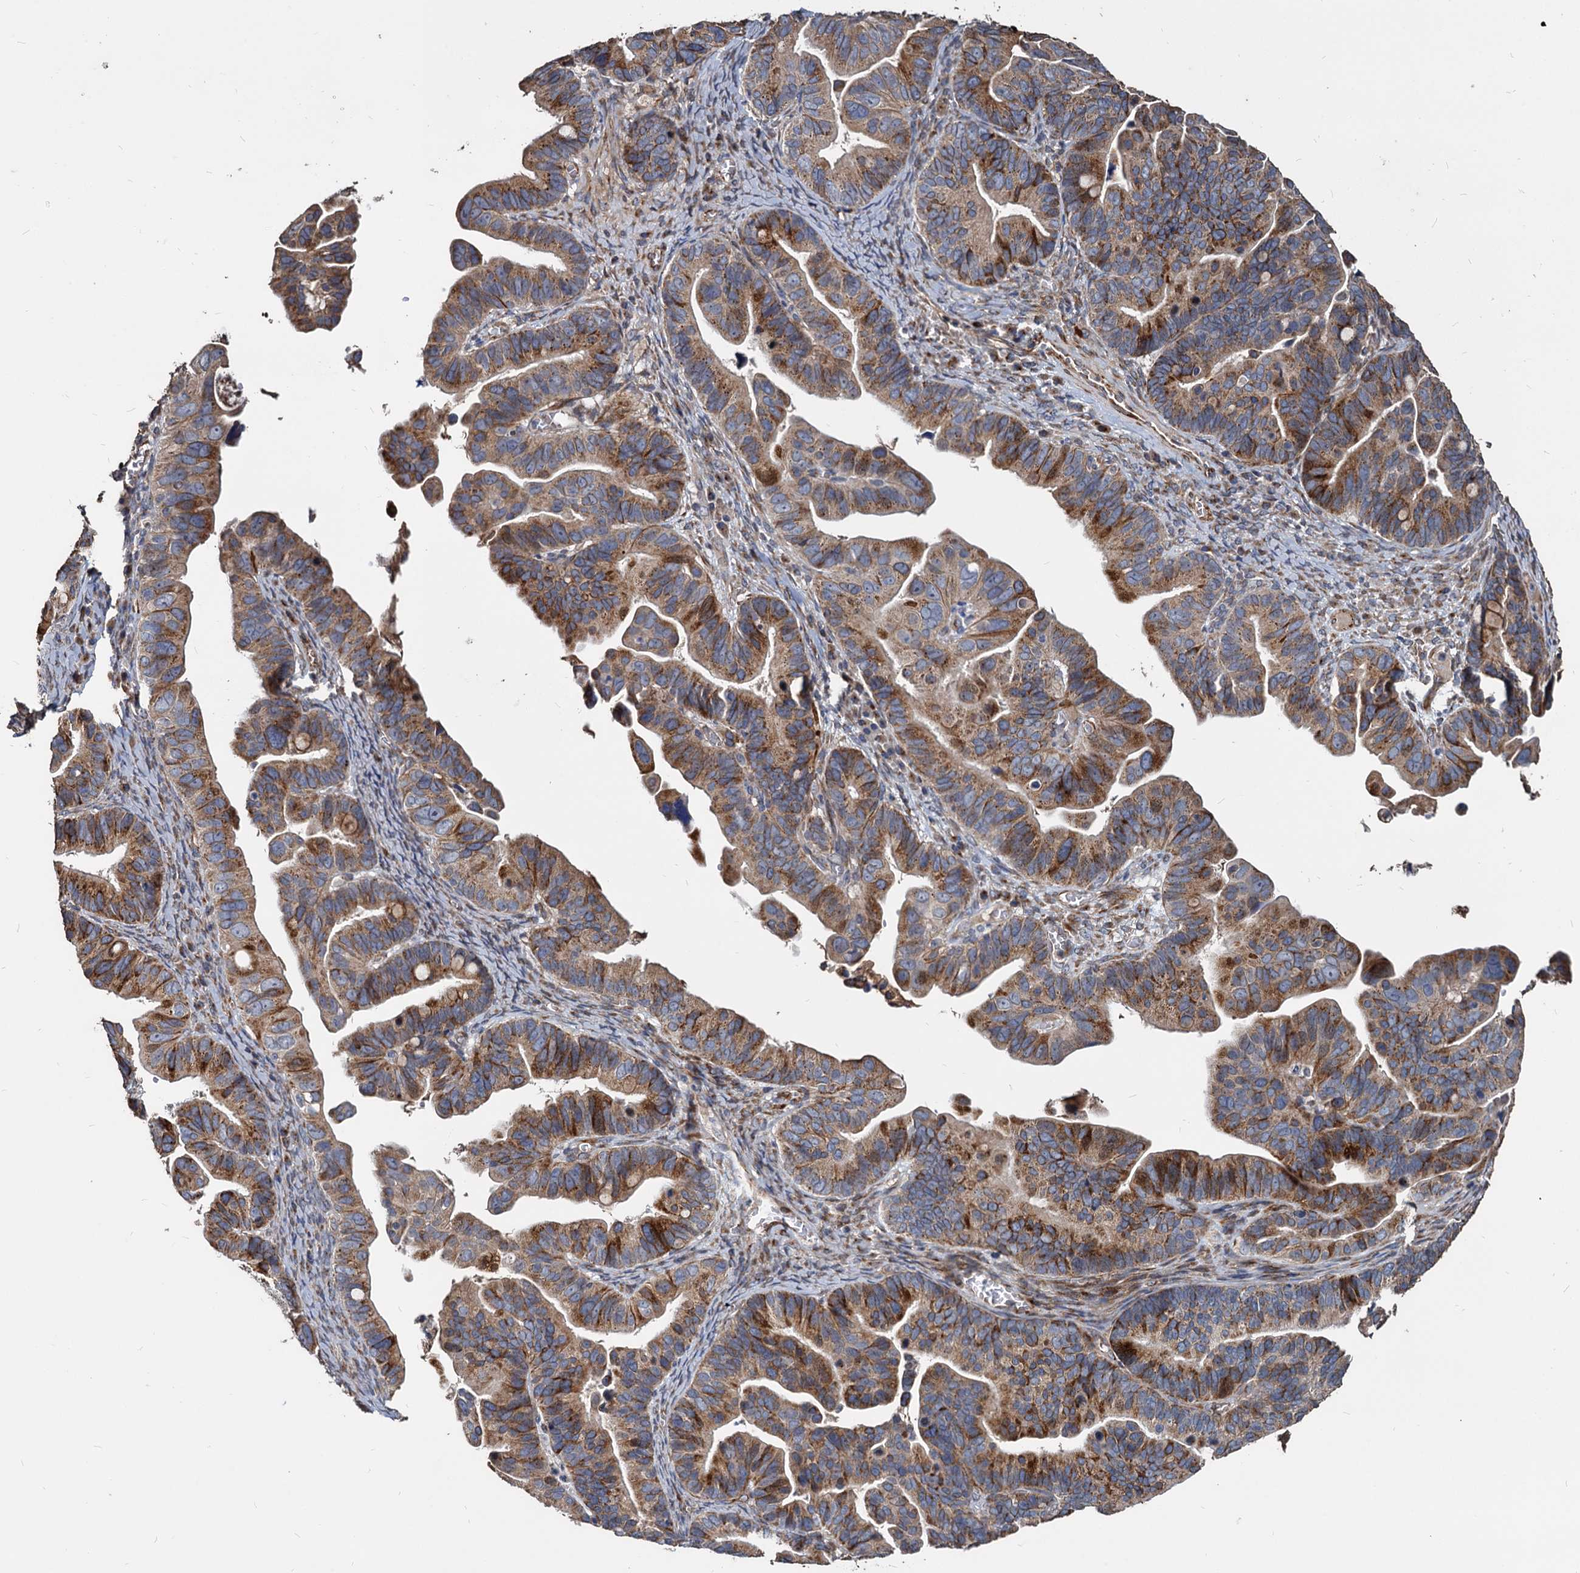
{"staining": {"intensity": "strong", "quantity": ">75%", "location": "cytoplasmic/membranous"}, "tissue": "ovarian cancer", "cell_type": "Tumor cells", "image_type": "cancer", "snomed": [{"axis": "morphology", "description": "Cystadenocarcinoma, serous, NOS"}, {"axis": "topography", "description": "Ovary"}], "caption": "Immunohistochemical staining of serous cystadenocarcinoma (ovarian) reveals high levels of strong cytoplasmic/membranous positivity in approximately >75% of tumor cells. The protein of interest is shown in brown color, while the nuclei are stained blue.", "gene": "DEPDC4", "patient": {"sex": "female", "age": 56}}